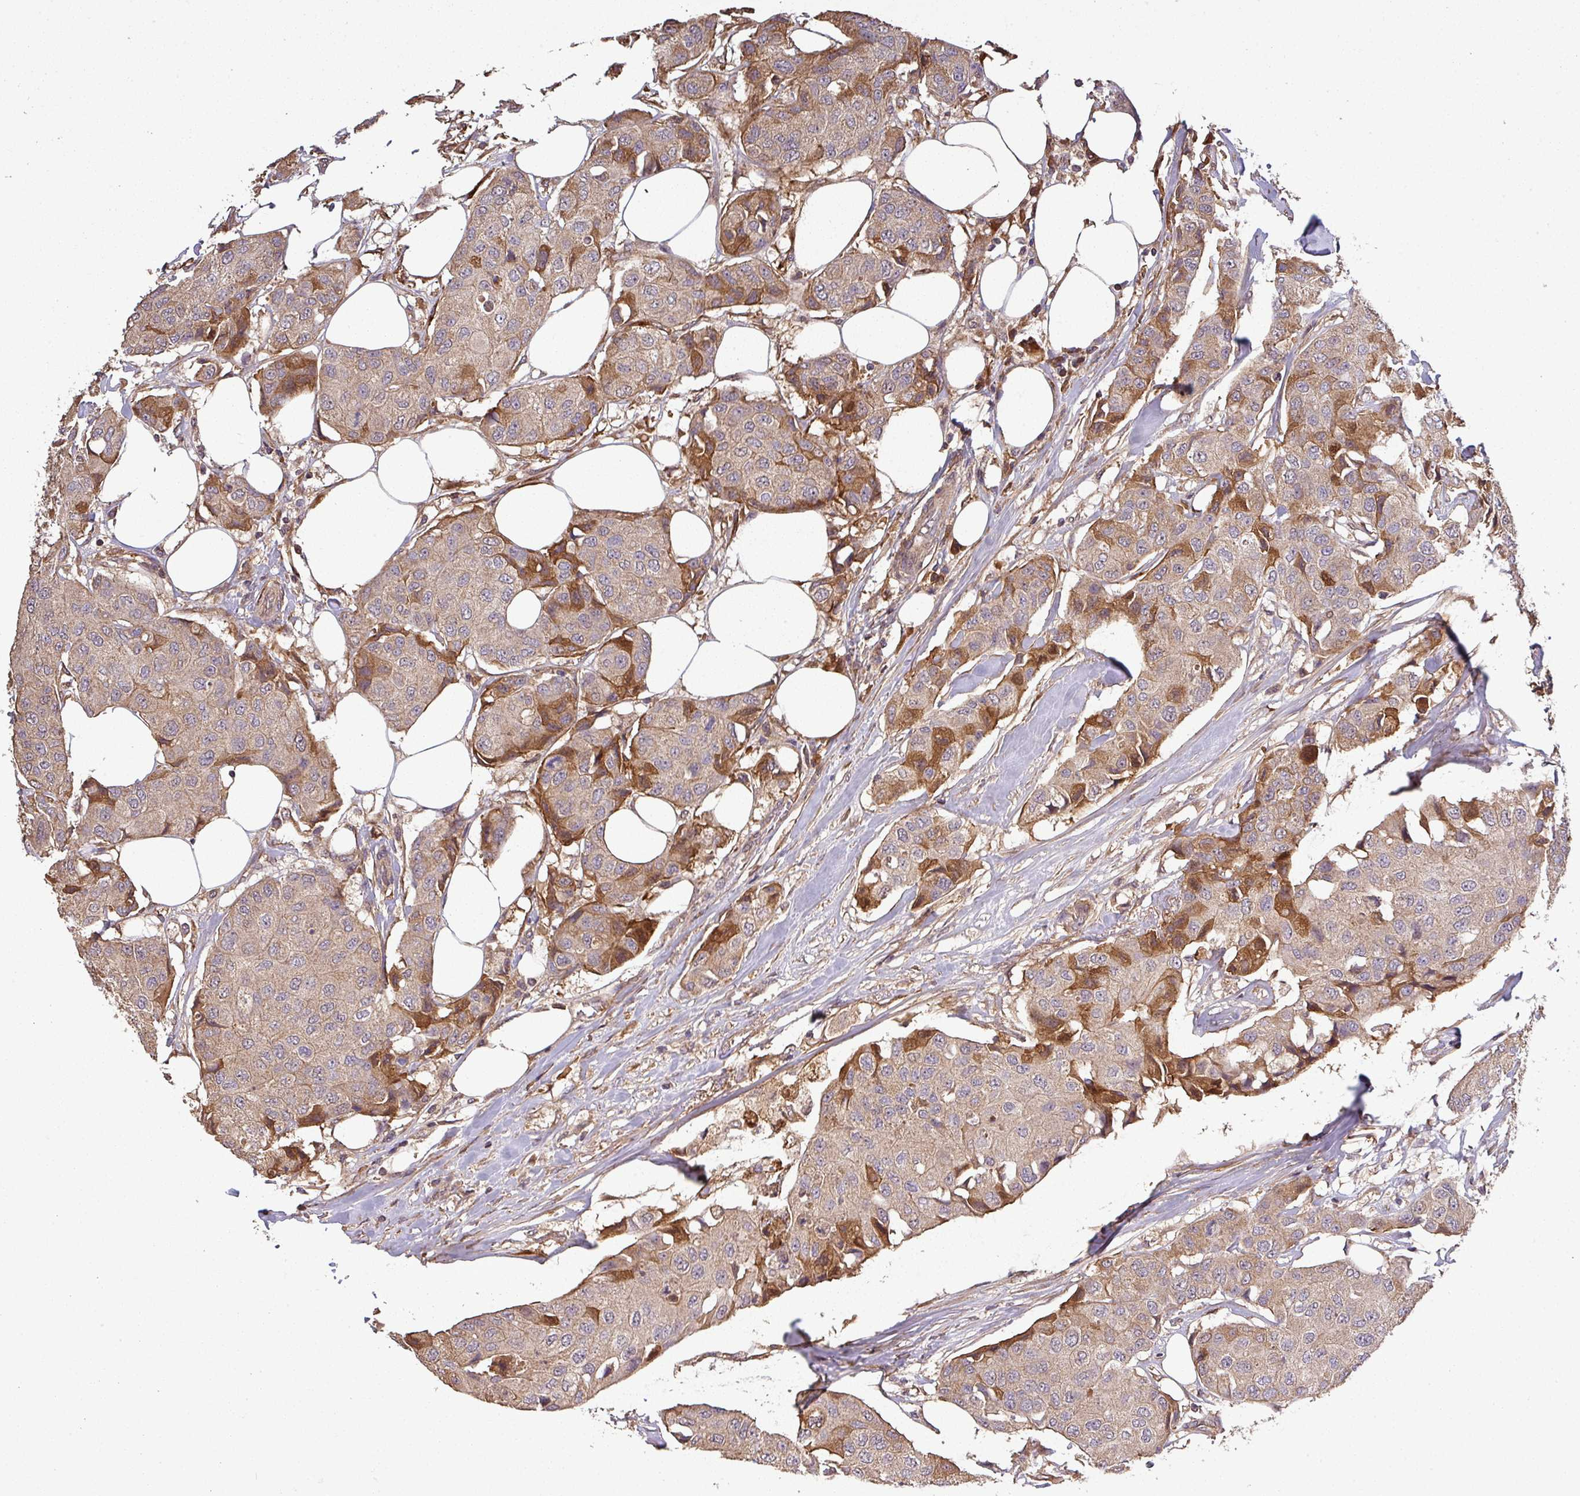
{"staining": {"intensity": "moderate", "quantity": "<25%", "location": "cytoplasmic/membranous"}, "tissue": "breast cancer", "cell_type": "Tumor cells", "image_type": "cancer", "snomed": [{"axis": "morphology", "description": "Duct carcinoma"}, {"axis": "topography", "description": "Breast"}], "caption": "Immunohistochemistry staining of breast cancer, which reveals low levels of moderate cytoplasmic/membranous positivity in about <25% of tumor cells indicating moderate cytoplasmic/membranous protein expression. The staining was performed using DAB (3,3'-diaminobenzidine) (brown) for protein detection and nuclei were counterstained in hematoxylin (blue).", "gene": "ISLR", "patient": {"sex": "female", "age": 80}}